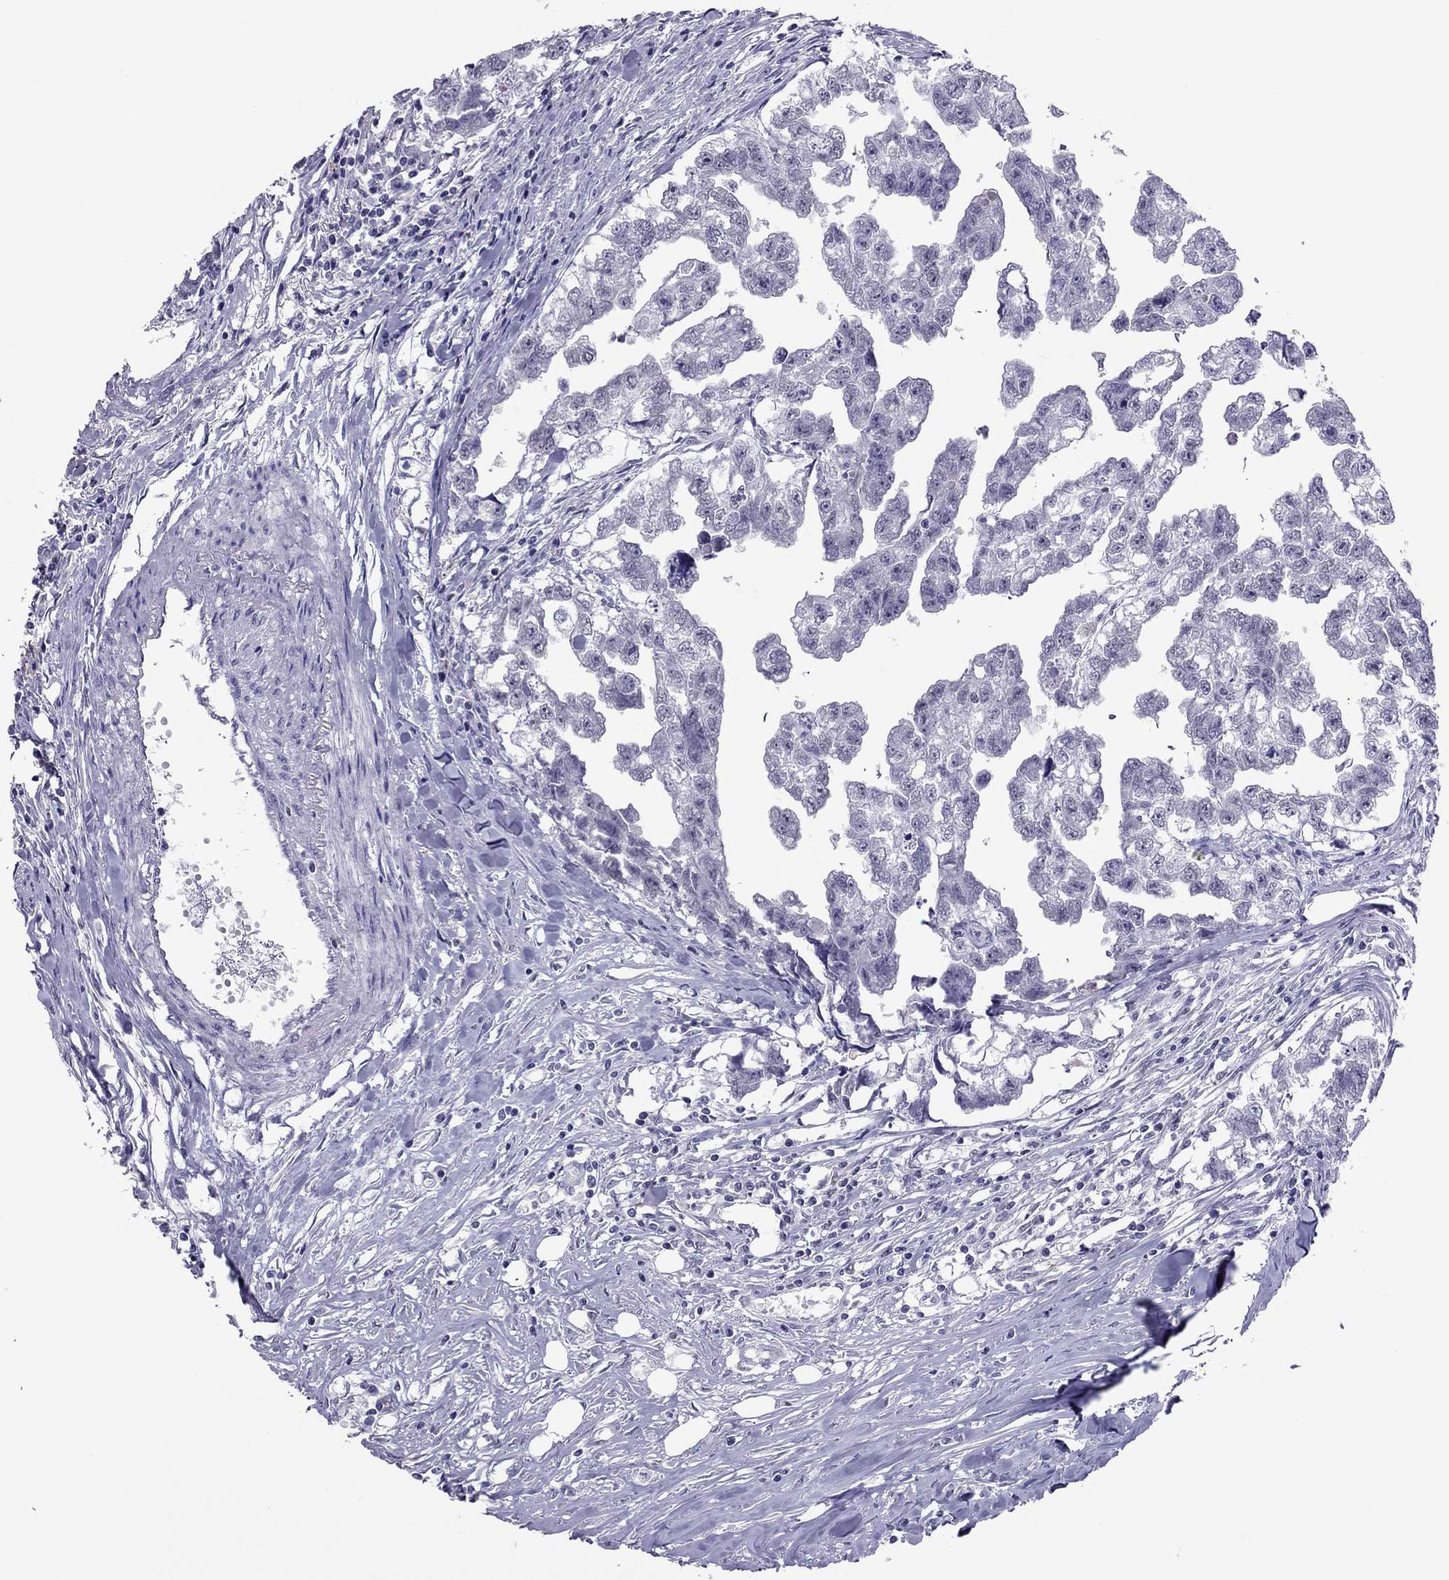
{"staining": {"intensity": "negative", "quantity": "none", "location": "none"}, "tissue": "testis cancer", "cell_type": "Tumor cells", "image_type": "cancer", "snomed": [{"axis": "morphology", "description": "Carcinoma, Embryonal, NOS"}, {"axis": "morphology", "description": "Teratoma, malignant, NOS"}, {"axis": "topography", "description": "Testis"}], "caption": "Immunohistochemistry (IHC) of testis cancer (malignant teratoma) reveals no expression in tumor cells.", "gene": "SPINT3", "patient": {"sex": "male", "age": 44}}